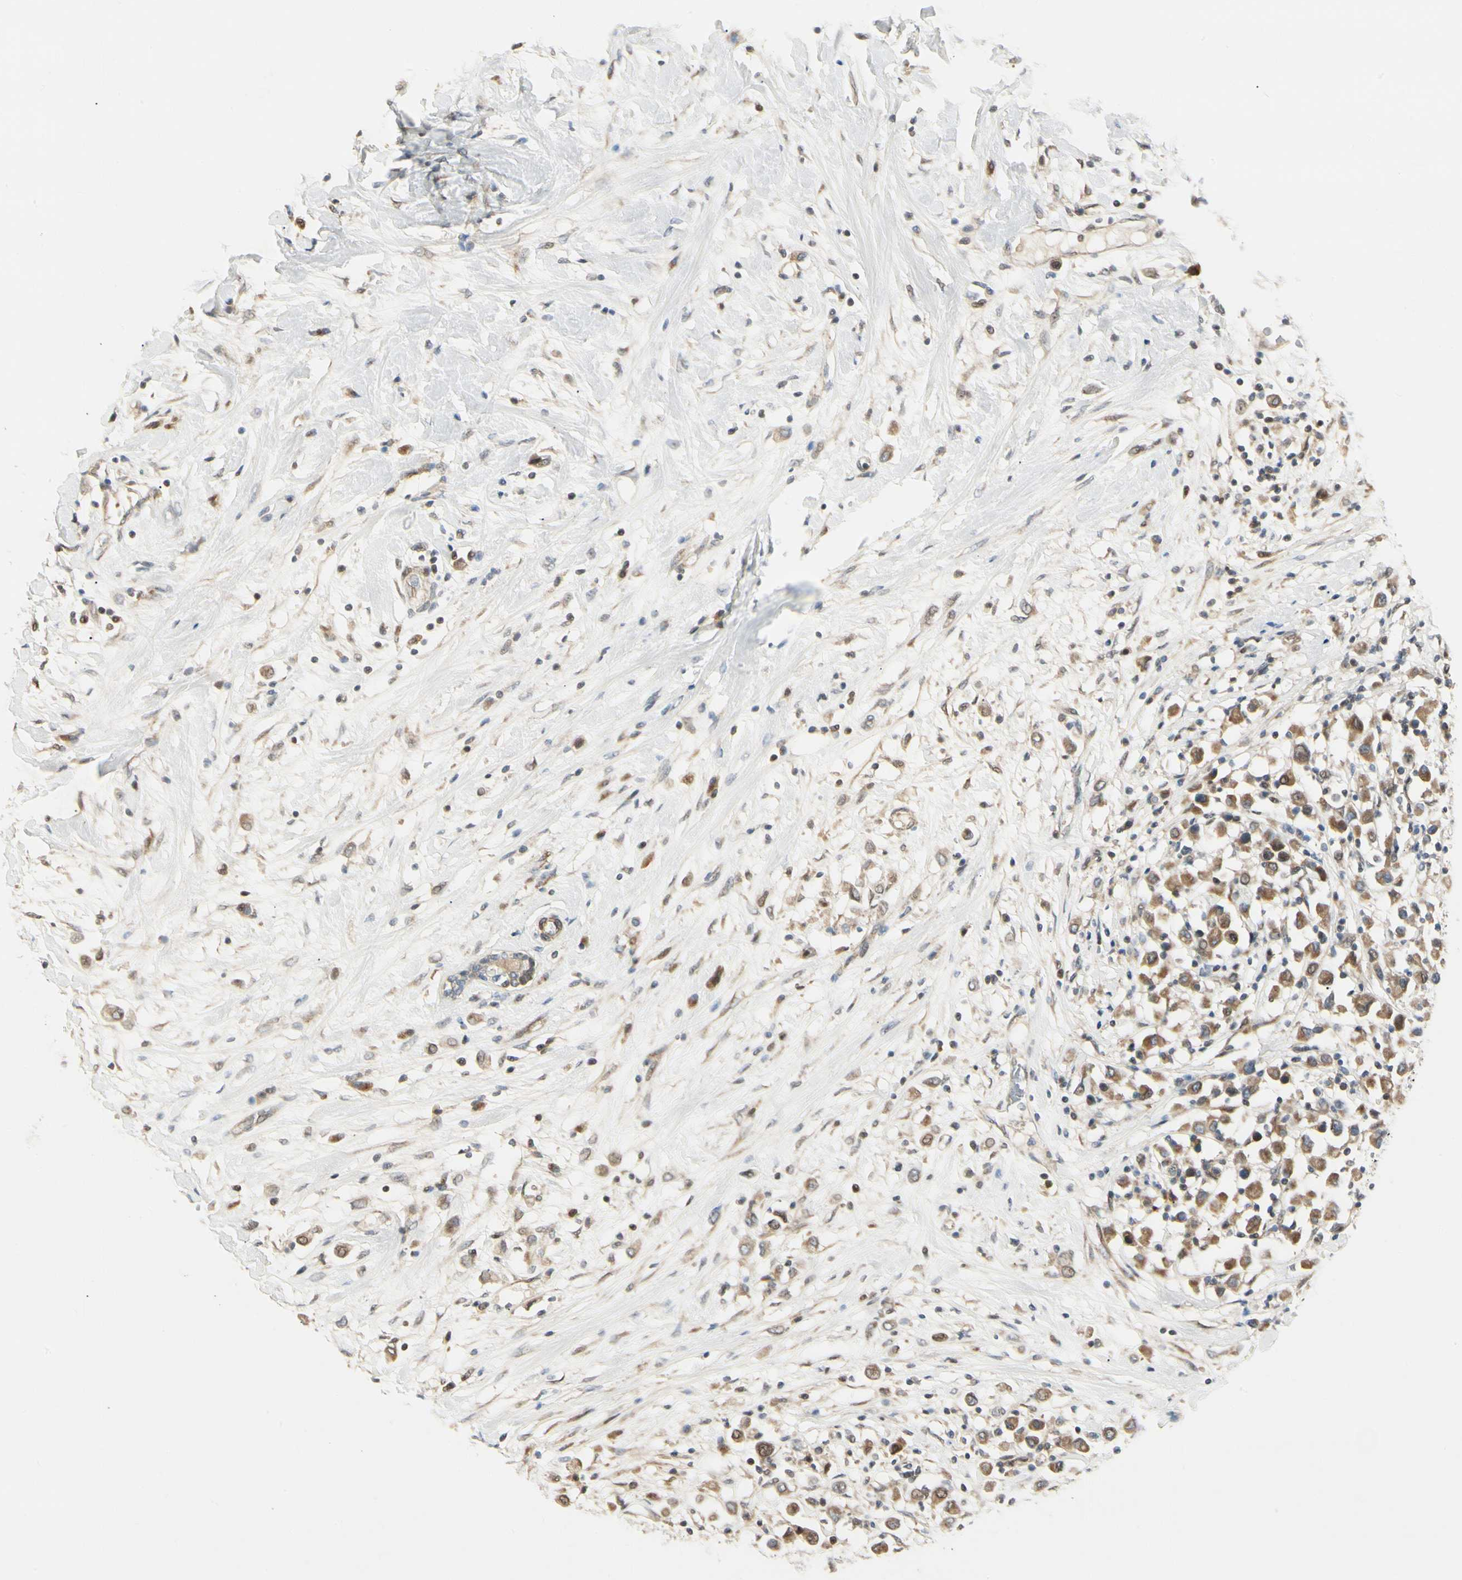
{"staining": {"intensity": "weak", "quantity": ">75%", "location": "cytoplasmic/membranous"}, "tissue": "breast cancer", "cell_type": "Tumor cells", "image_type": "cancer", "snomed": [{"axis": "morphology", "description": "Duct carcinoma"}, {"axis": "topography", "description": "Breast"}], "caption": "There is low levels of weak cytoplasmic/membranous positivity in tumor cells of breast intraductal carcinoma, as demonstrated by immunohistochemical staining (brown color).", "gene": "P4HA3", "patient": {"sex": "female", "age": 61}}